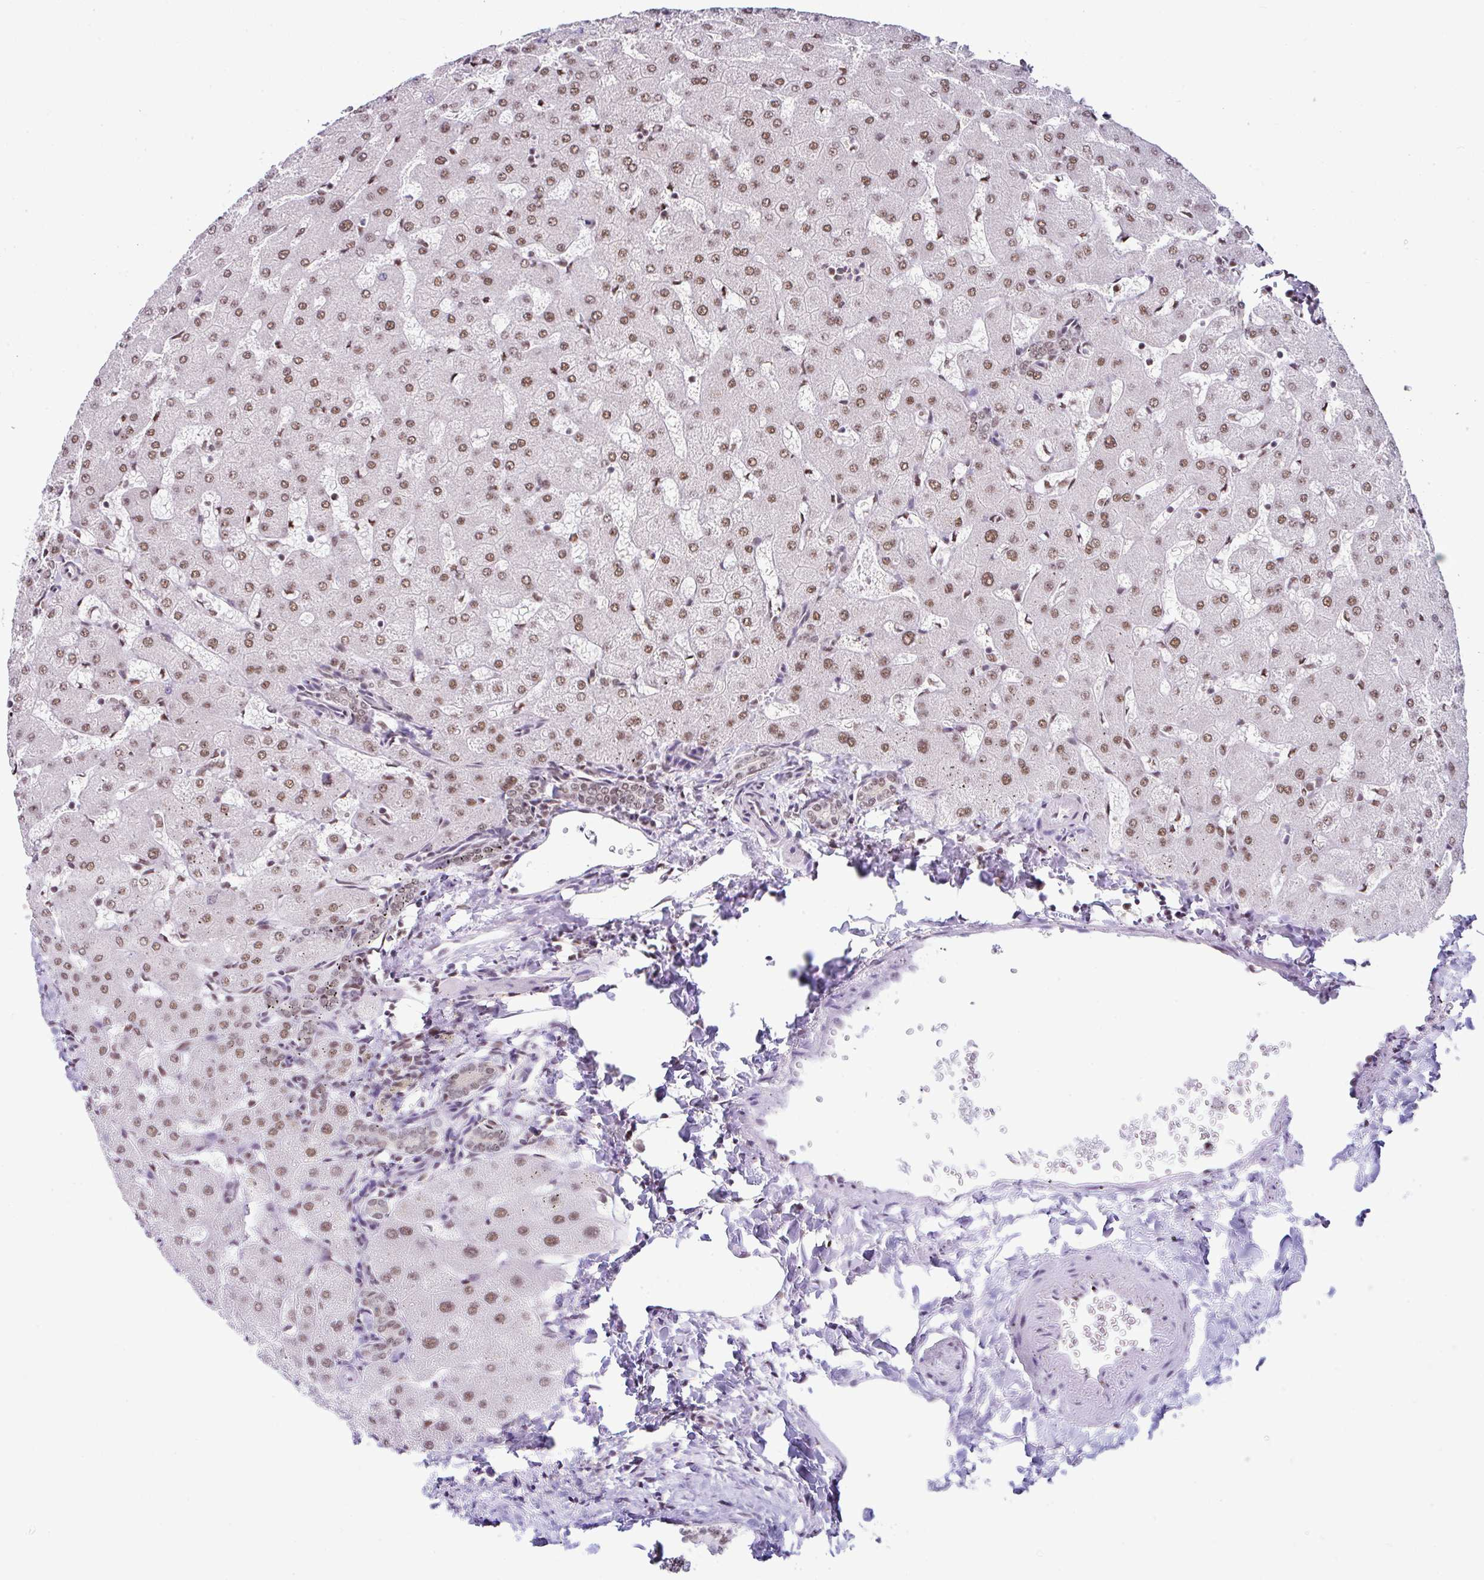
{"staining": {"intensity": "moderate", "quantity": ">75%", "location": "nuclear"}, "tissue": "liver", "cell_type": "Cholangiocytes", "image_type": "normal", "snomed": [{"axis": "morphology", "description": "Normal tissue, NOS"}, {"axis": "topography", "description": "Liver"}], "caption": "A medium amount of moderate nuclear expression is appreciated in about >75% of cholangiocytes in benign liver.", "gene": "PTPN2", "patient": {"sex": "female", "age": 63}}